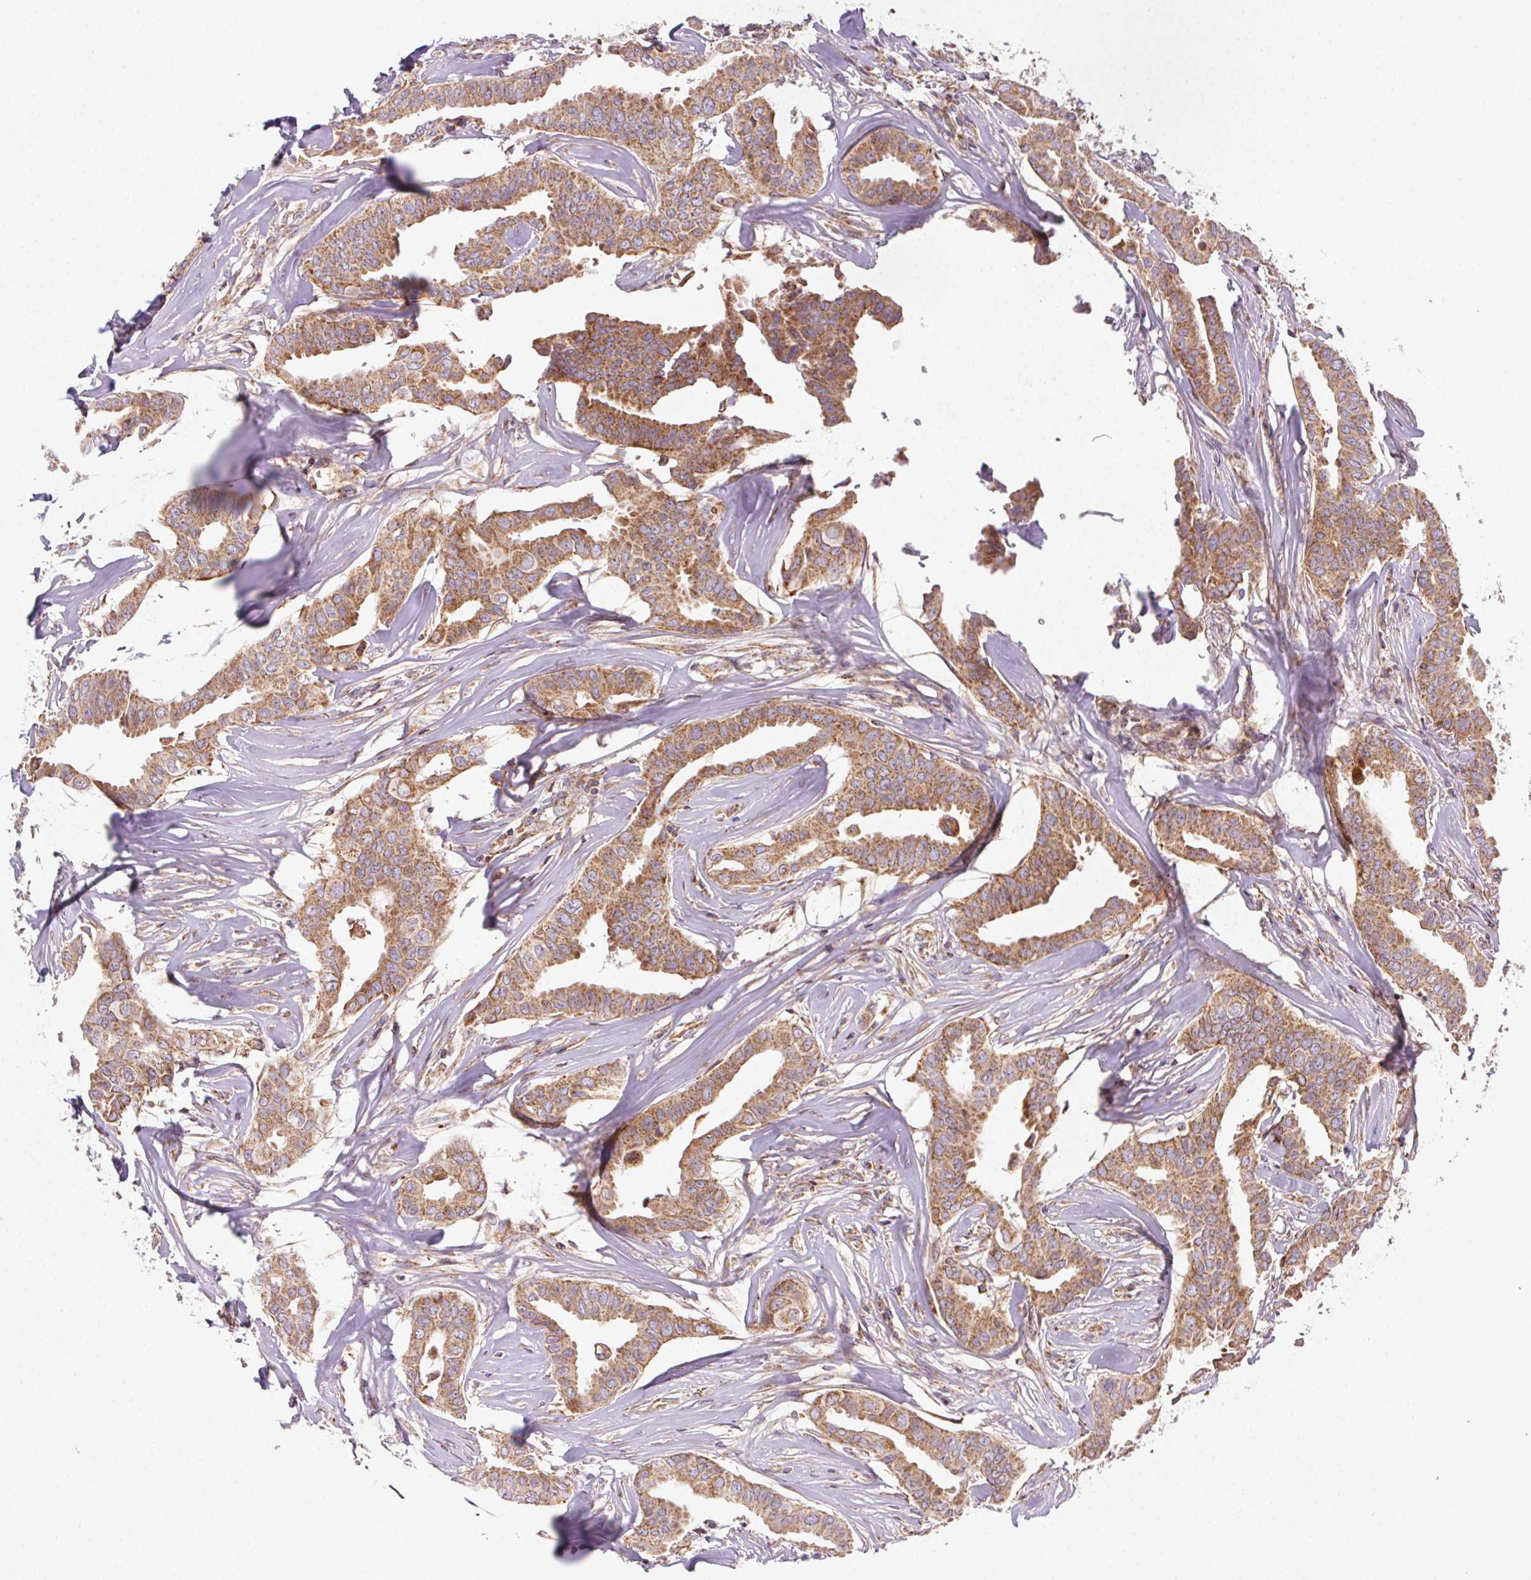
{"staining": {"intensity": "moderate", "quantity": ">75%", "location": "cytoplasmic/membranous"}, "tissue": "breast cancer", "cell_type": "Tumor cells", "image_type": "cancer", "snomed": [{"axis": "morphology", "description": "Duct carcinoma"}, {"axis": "topography", "description": "Breast"}], "caption": "Immunohistochemistry (IHC) (DAB (3,3'-diaminobenzidine)) staining of breast cancer (intraductal carcinoma) exhibits moderate cytoplasmic/membranous protein expression in approximately >75% of tumor cells.", "gene": "CLPB", "patient": {"sex": "female", "age": 45}}